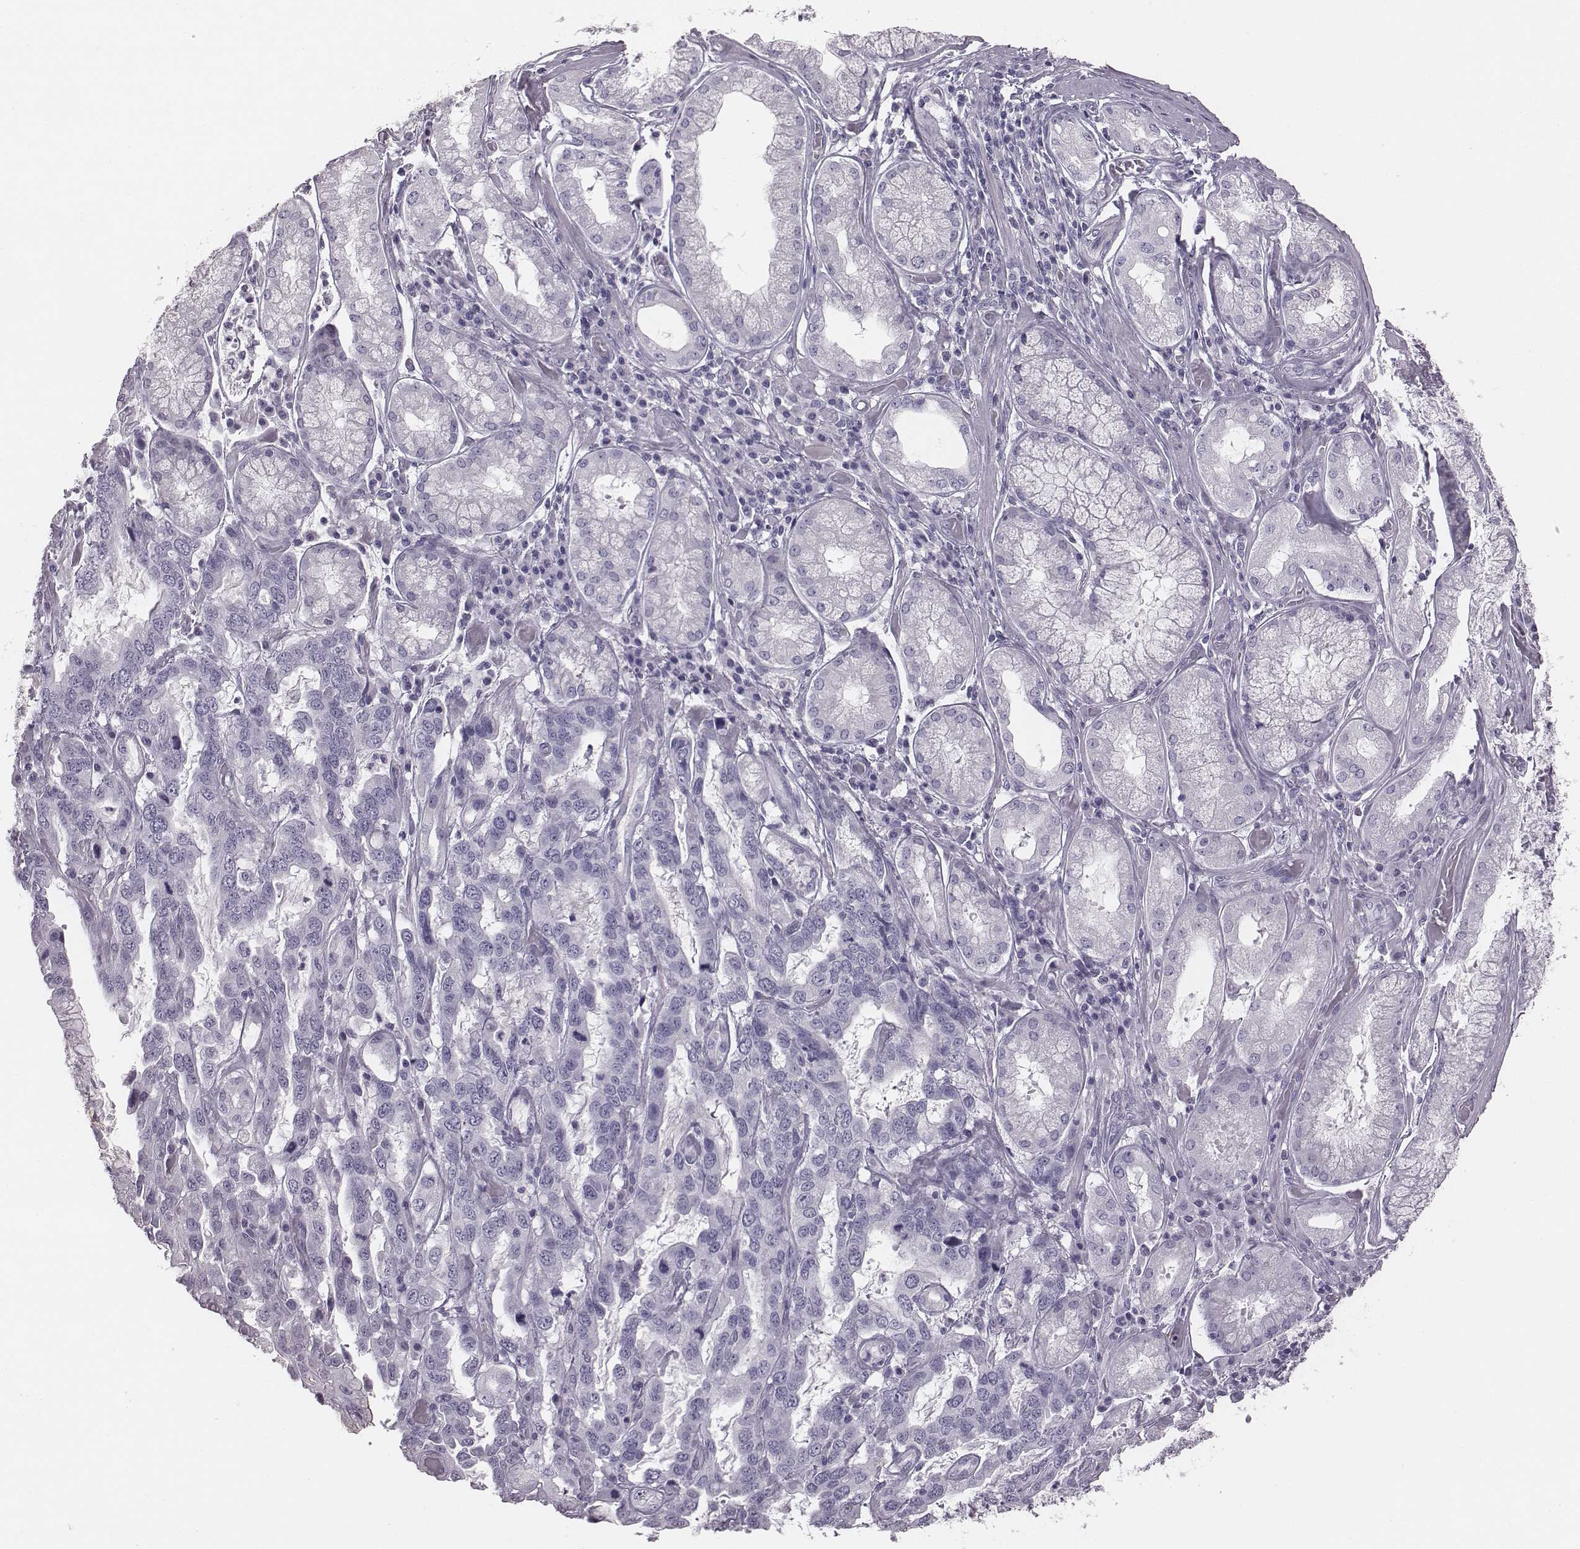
{"staining": {"intensity": "negative", "quantity": "none", "location": "none"}, "tissue": "stomach cancer", "cell_type": "Tumor cells", "image_type": "cancer", "snomed": [{"axis": "morphology", "description": "Adenocarcinoma, NOS"}, {"axis": "topography", "description": "Stomach, lower"}], "caption": "Tumor cells show no significant protein expression in stomach adenocarcinoma. (Stains: DAB (3,3'-diaminobenzidine) immunohistochemistry with hematoxylin counter stain, Microscopy: brightfield microscopy at high magnification).", "gene": "PDE8B", "patient": {"sex": "female", "age": 76}}